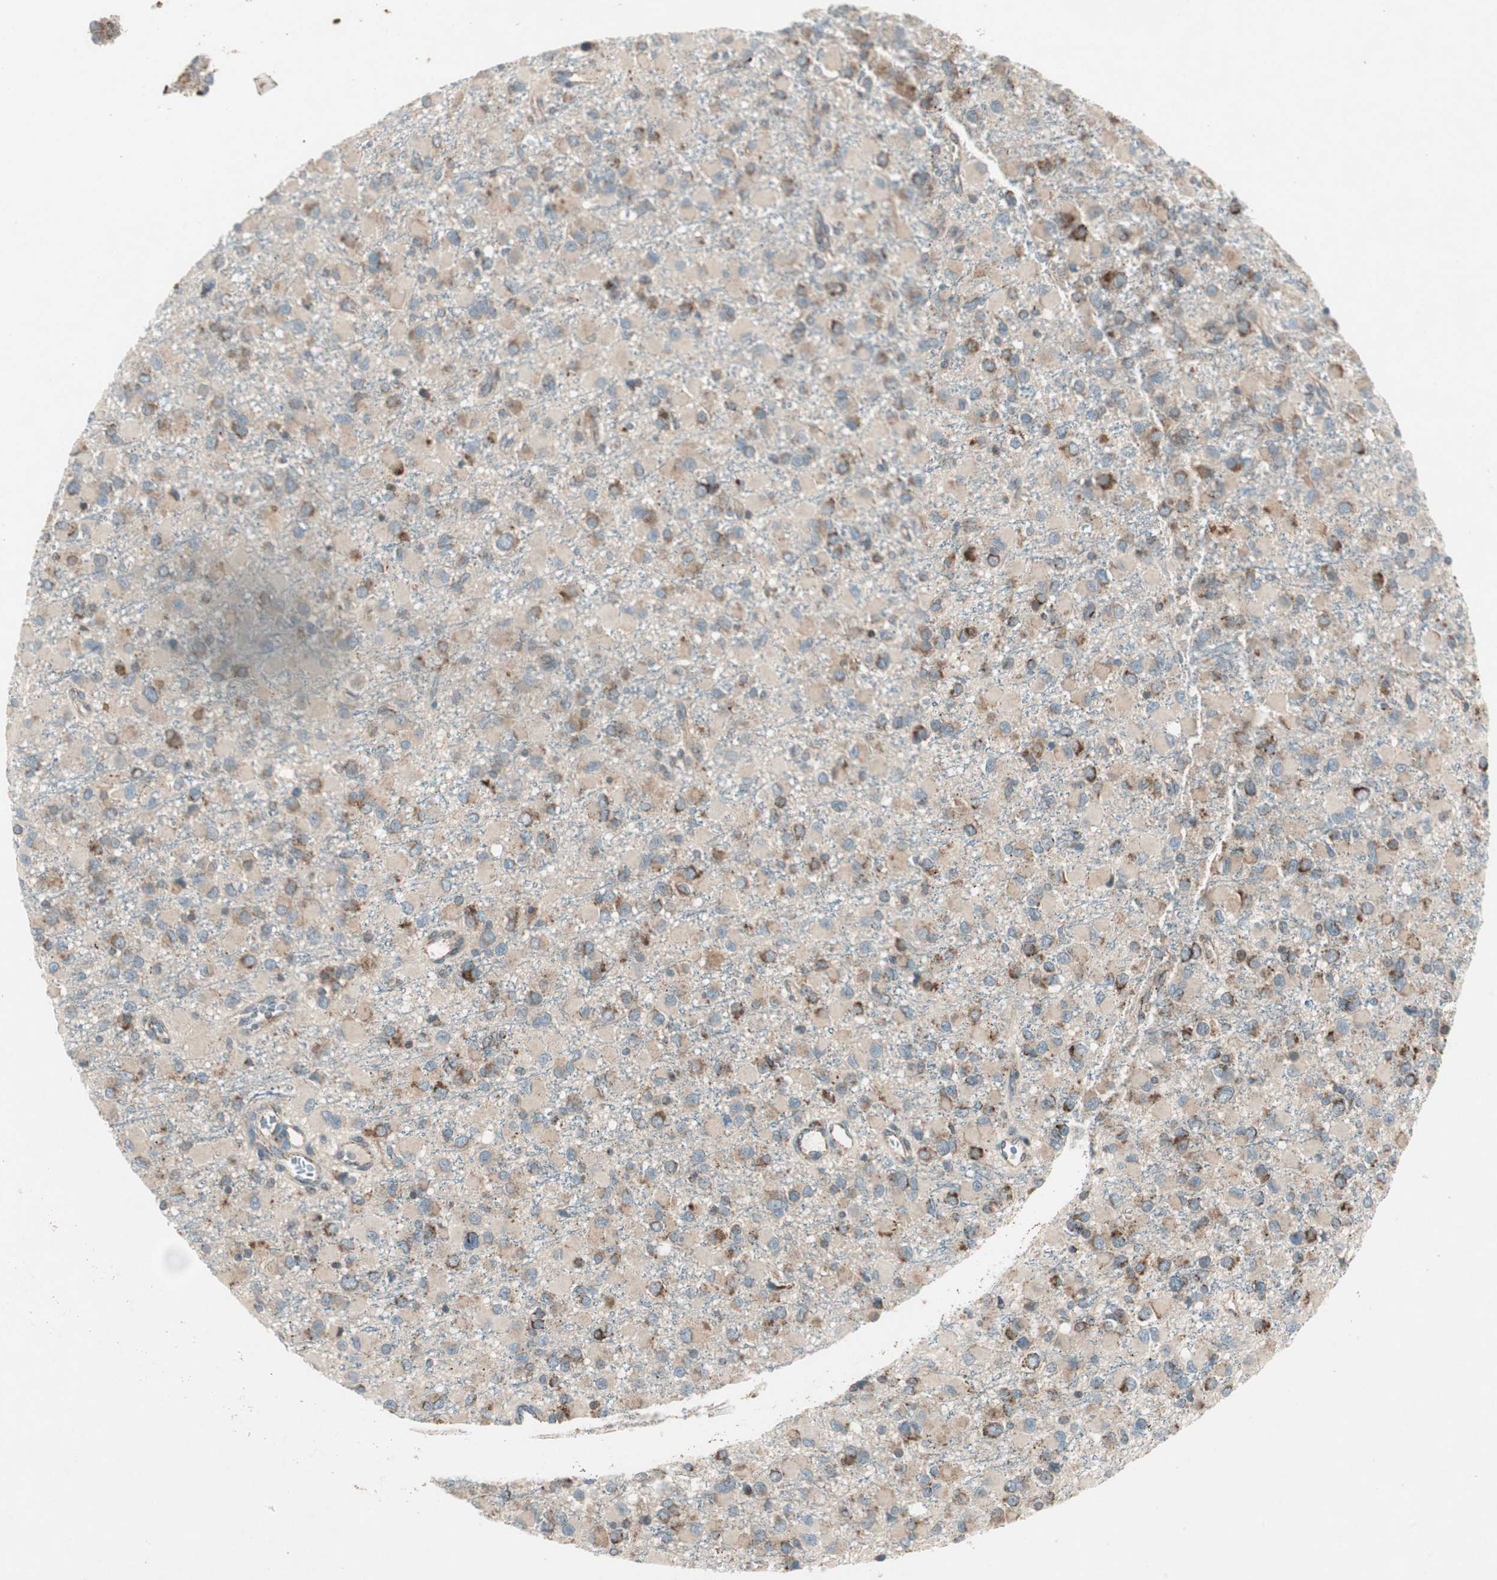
{"staining": {"intensity": "strong", "quantity": ">75%", "location": "cytoplasmic/membranous"}, "tissue": "glioma", "cell_type": "Tumor cells", "image_type": "cancer", "snomed": [{"axis": "morphology", "description": "Glioma, malignant, Low grade"}, {"axis": "topography", "description": "Brain"}], "caption": "IHC histopathology image of glioma stained for a protein (brown), which displays high levels of strong cytoplasmic/membranous positivity in about >75% of tumor cells.", "gene": "CHADL", "patient": {"sex": "male", "age": 42}}